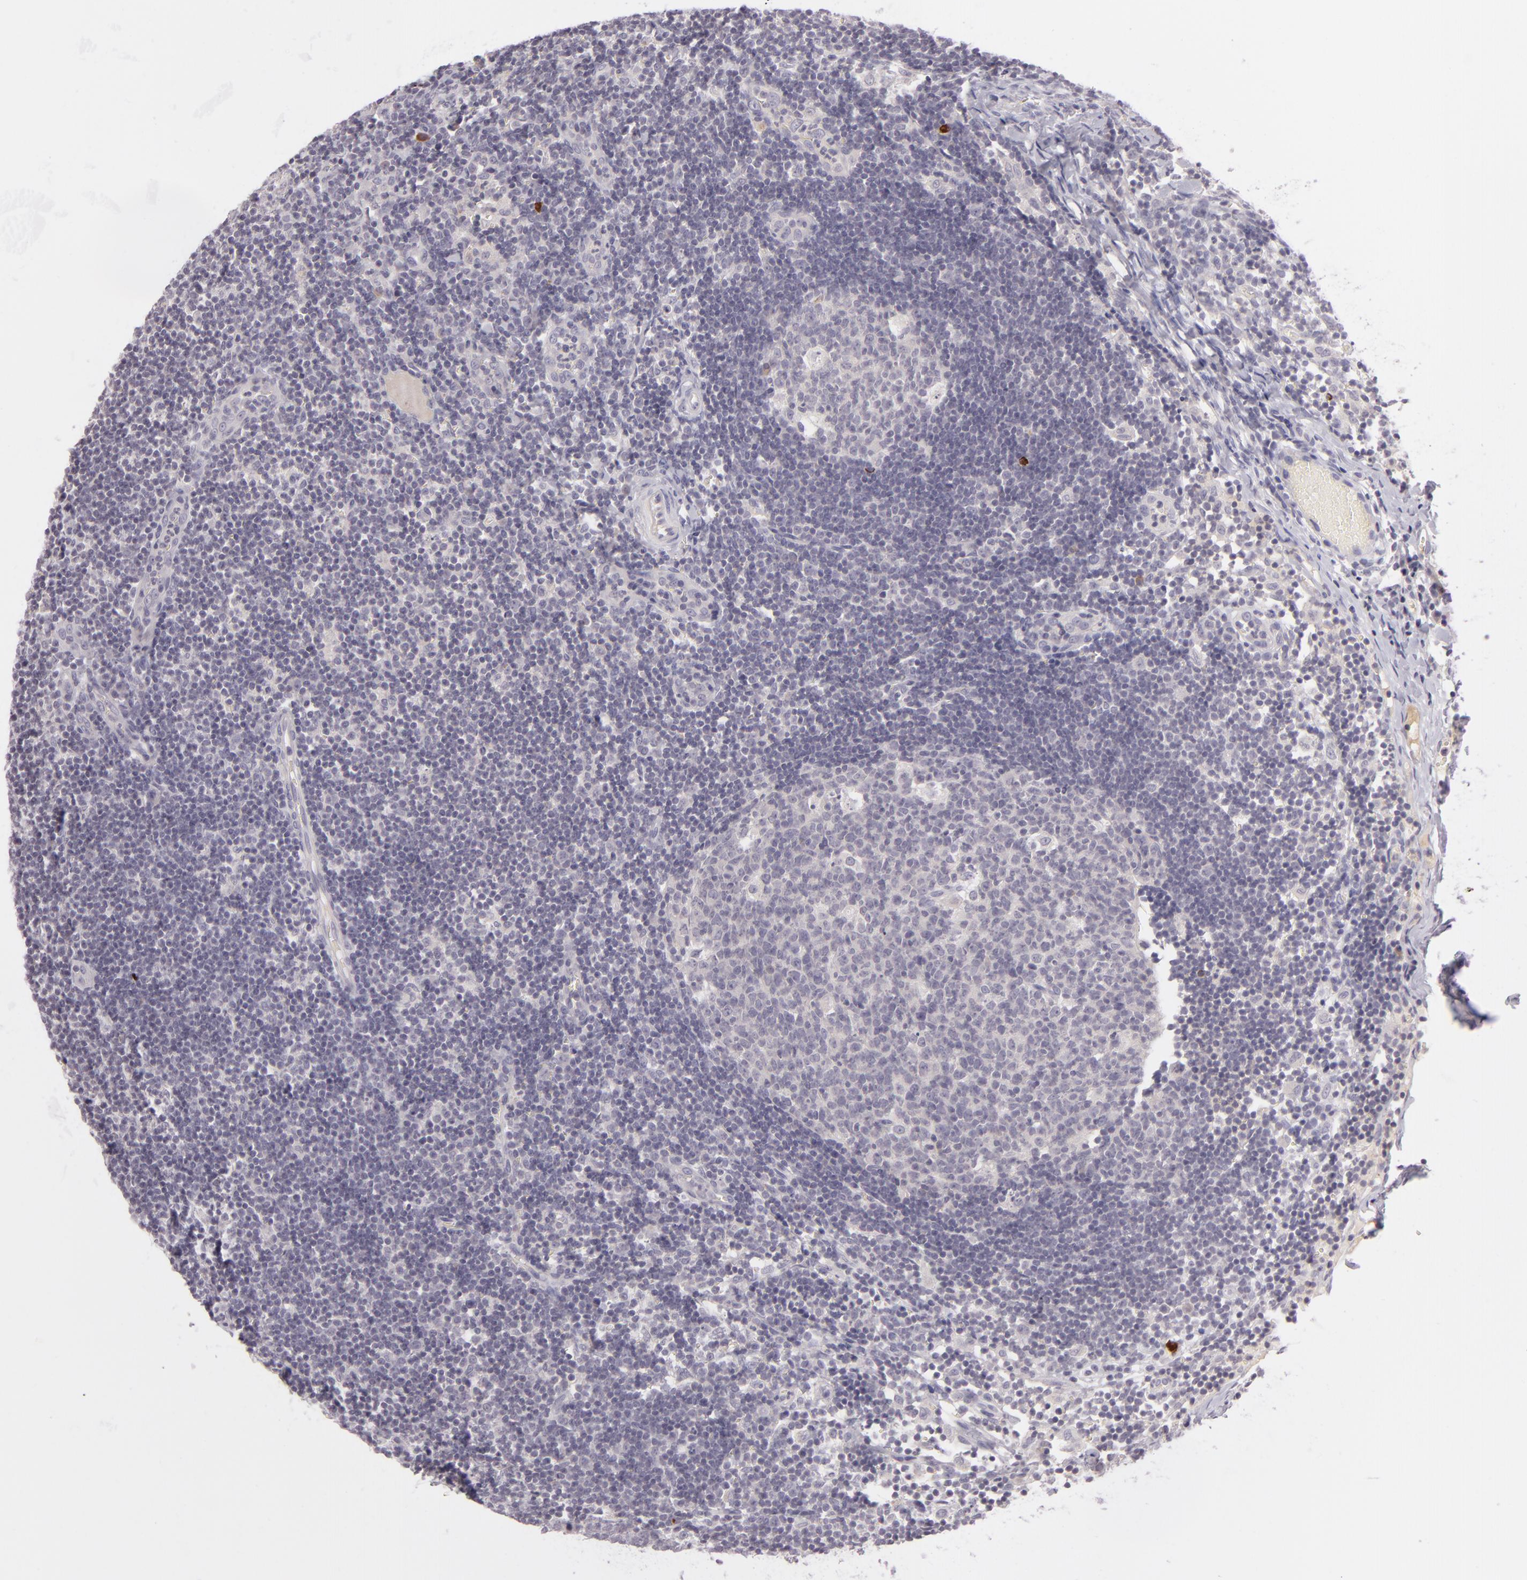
{"staining": {"intensity": "negative", "quantity": "none", "location": "none"}, "tissue": "lymph node", "cell_type": "Germinal center cells", "image_type": "normal", "snomed": [{"axis": "morphology", "description": "Normal tissue, NOS"}, {"axis": "morphology", "description": "Inflammation, NOS"}, {"axis": "topography", "description": "Lymph node"}, {"axis": "topography", "description": "Salivary gland"}], "caption": "High magnification brightfield microscopy of unremarkable lymph node stained with DAB (brown) and counterstained with hematoxylin (blue): germinal center cells show no significant staining. (Brightfield microscopy of DAB immunohistochemistry (IHC) at high magnification).", "gene": "DAG1", "patient": {"sex": "male", "age": 3}}